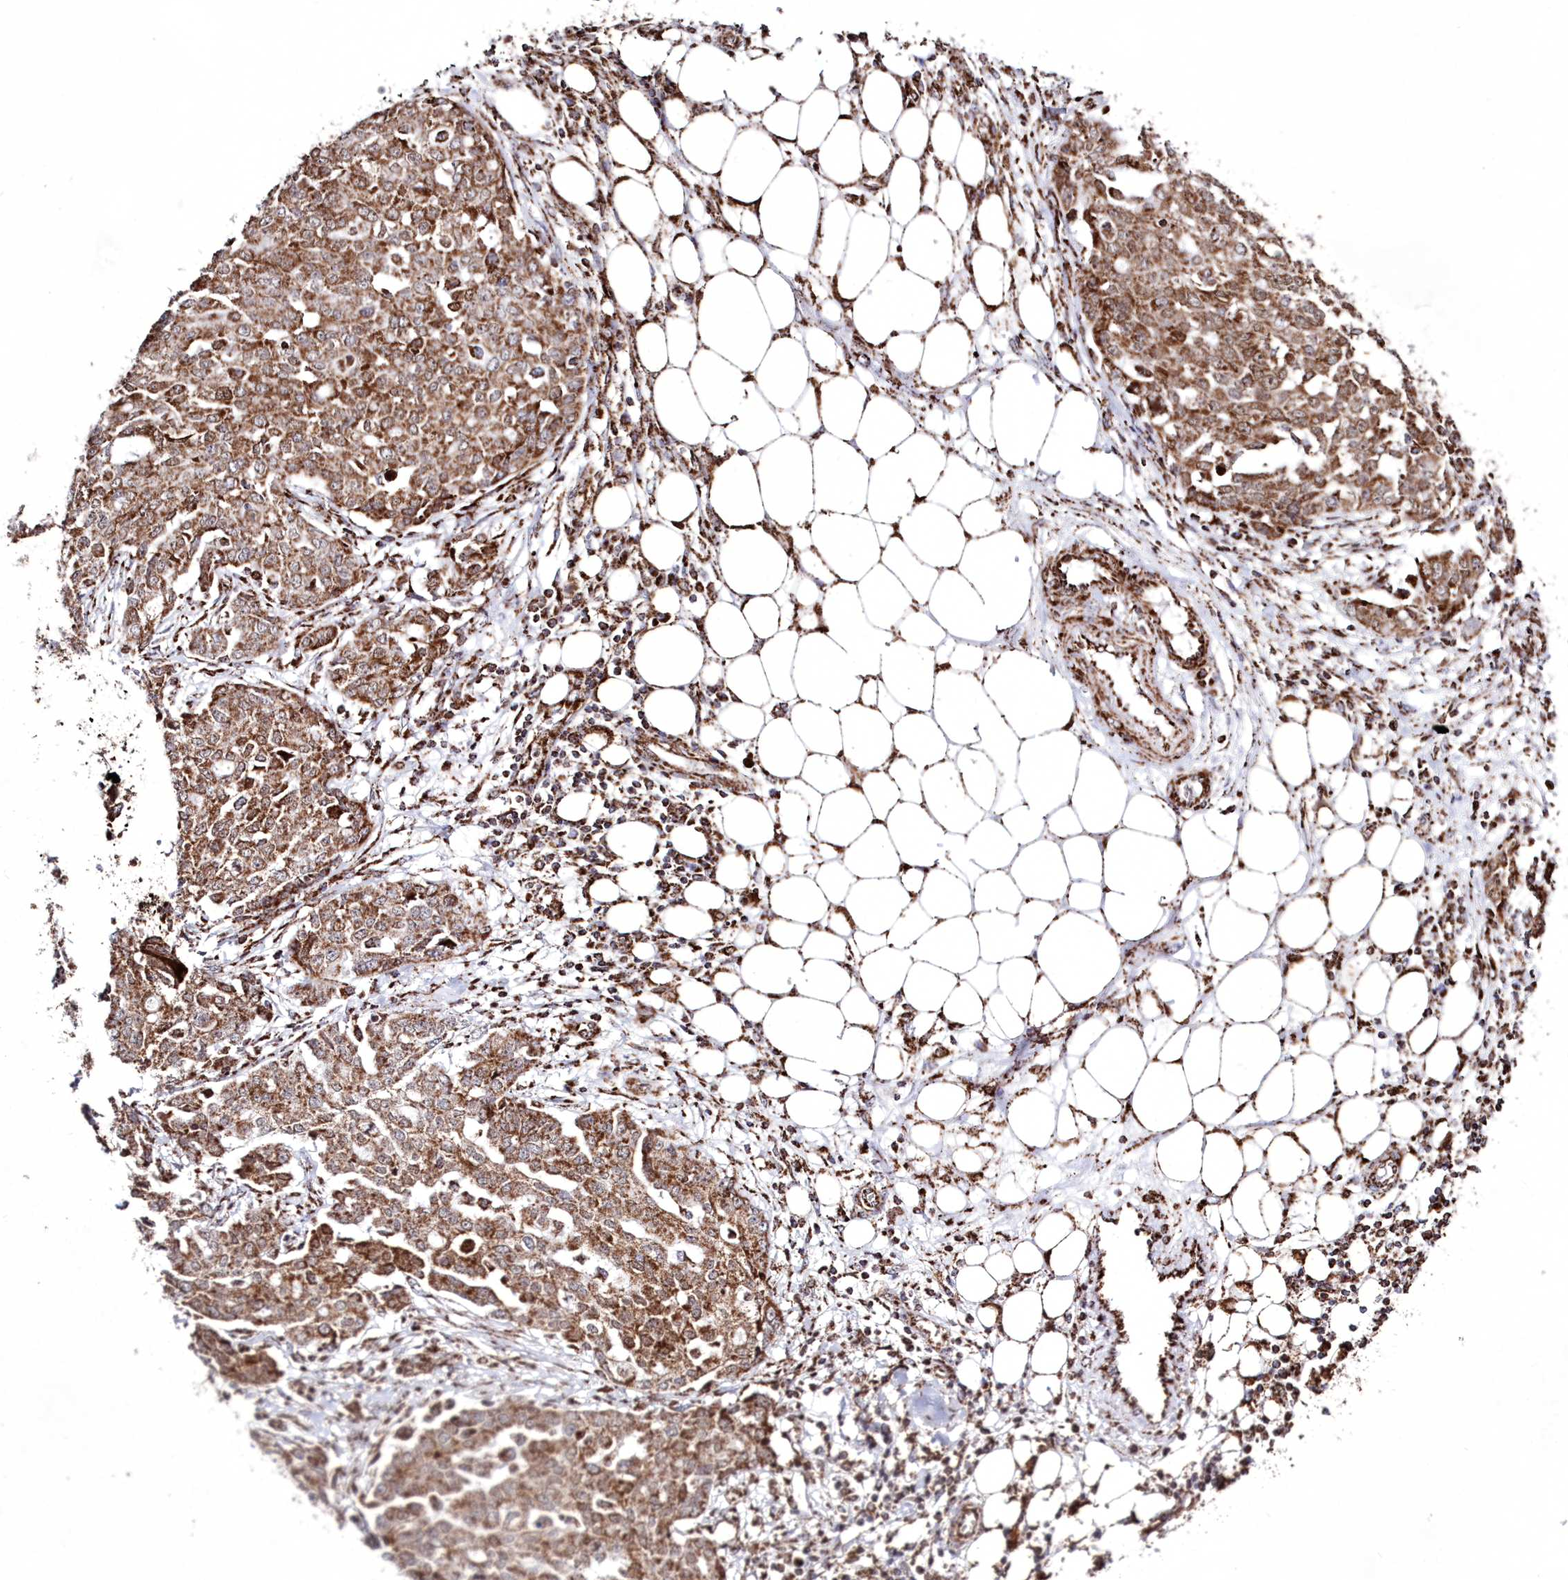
{"staining": {"intensity": "moderate", "quantity": ">75%", "location": "cytoplasmic/membranous"}, "tissue": "ovarian cancer", "cell_type": "Tumor cells", "image_type": "cancer", "snomed": [{"axis": "morphology", "description": "Cystadenocarcinoma, serous, NOS"}, {"axis": "topography", "description": "Soft tissue"}, {"axis": "topography", "description": "Ovary"}], "caption": "Immunohistochemistry (IHC) (DAB) staining of human ovarian serous cystadenocarcinoma exhibits moderate cytoplasmic/membranous protein positivity in approximately >75% of tumor cells.", "gene": "HADHB", "patient": {"sex": "female", "age": 57}}